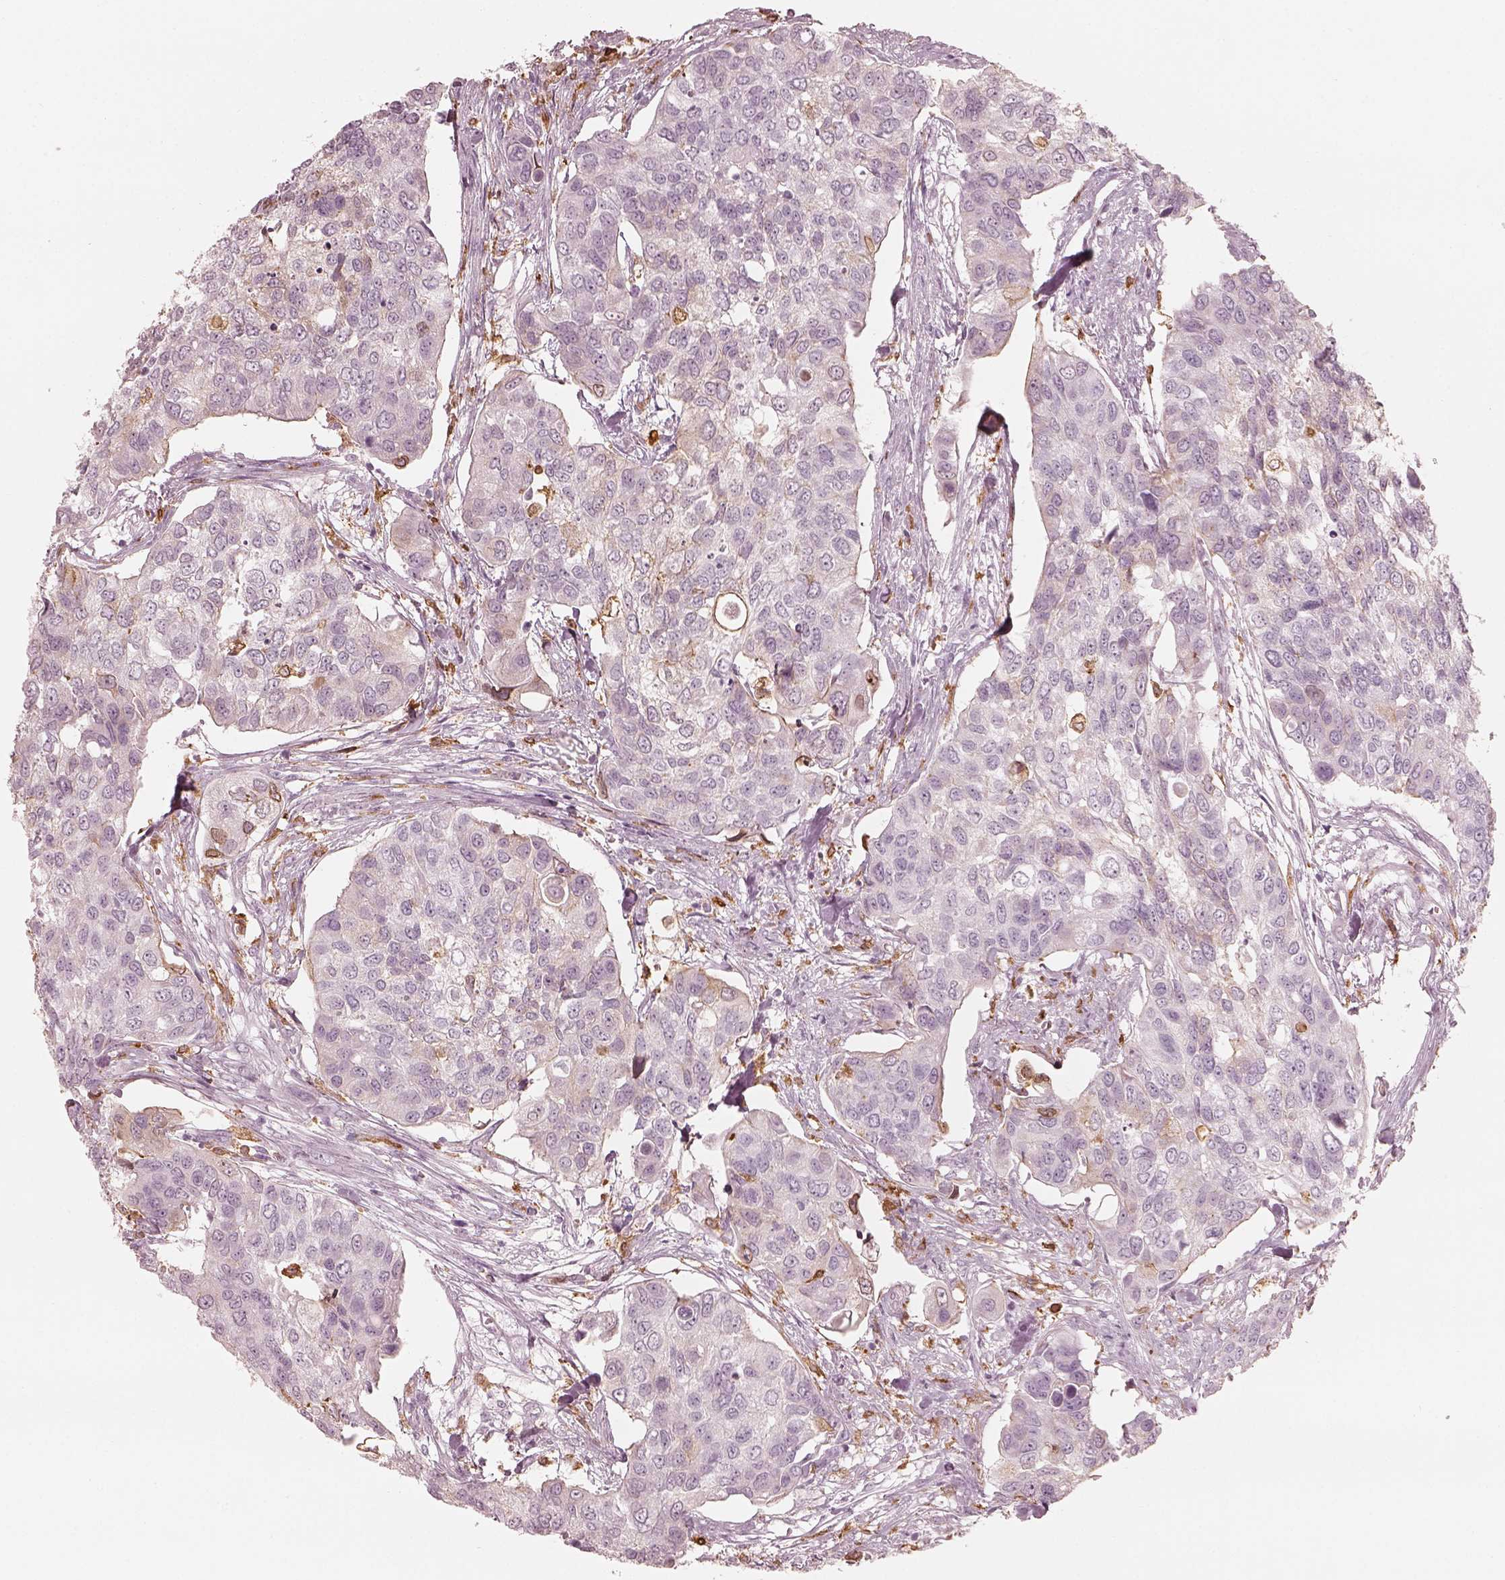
{"staining": {"intensity": "negative", "quantity": "none", "location": "none"}, "tissue": "urothelial cancer", "cell_type": "Tumor cells", "image_type": "cancer", "snomed": [{"axis": "morphology", "description": "Urothelial carcinoma, High grade"}, {"axis": "topography", "description": "Urinary bladder"}], "caption": "Tumor cells are negative for protein expression in human urothelial cancer.", "gene": "ALOX5", "patient": {"sex": "male", "age": 60}}